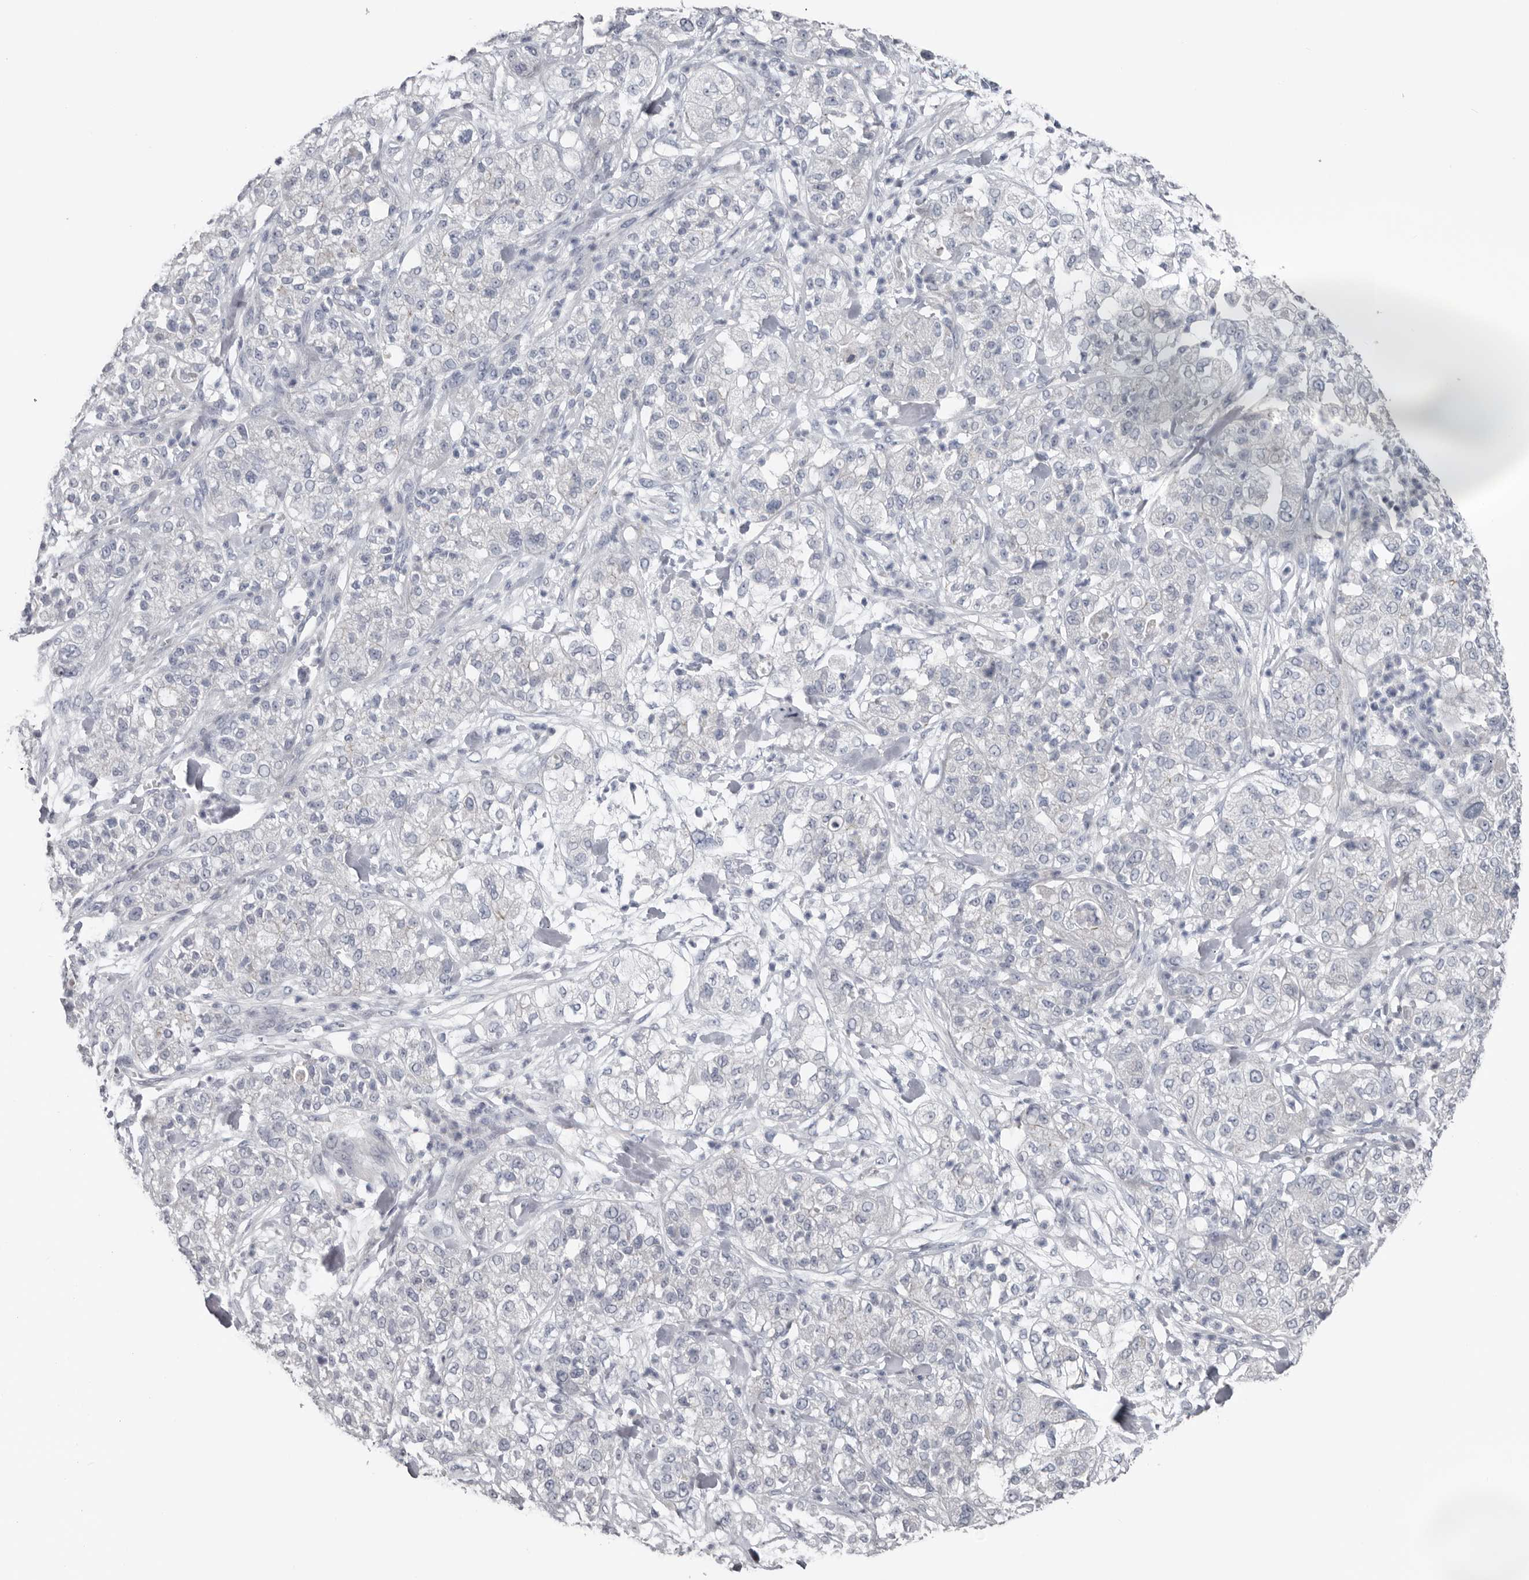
{"staining": {"intensity": "negative", "quantity": "none", "location": "none"}, "tissue": "pancreatic cancer", "cell_type": "Tumor cells", "image_type": "cancer", "snomed": [{"axis": "morphology", "description": "Adenocarcinoma, NOS"}, {"axis": "topography", "description": "Pancreas"}], "caption": "This is an immunohistochemistry image of human adenocarcinoma (pancreatic). There is no positivity in tumor cells.", "gene": "FABP7", "patient": {"sex": "female", "age": 78}}